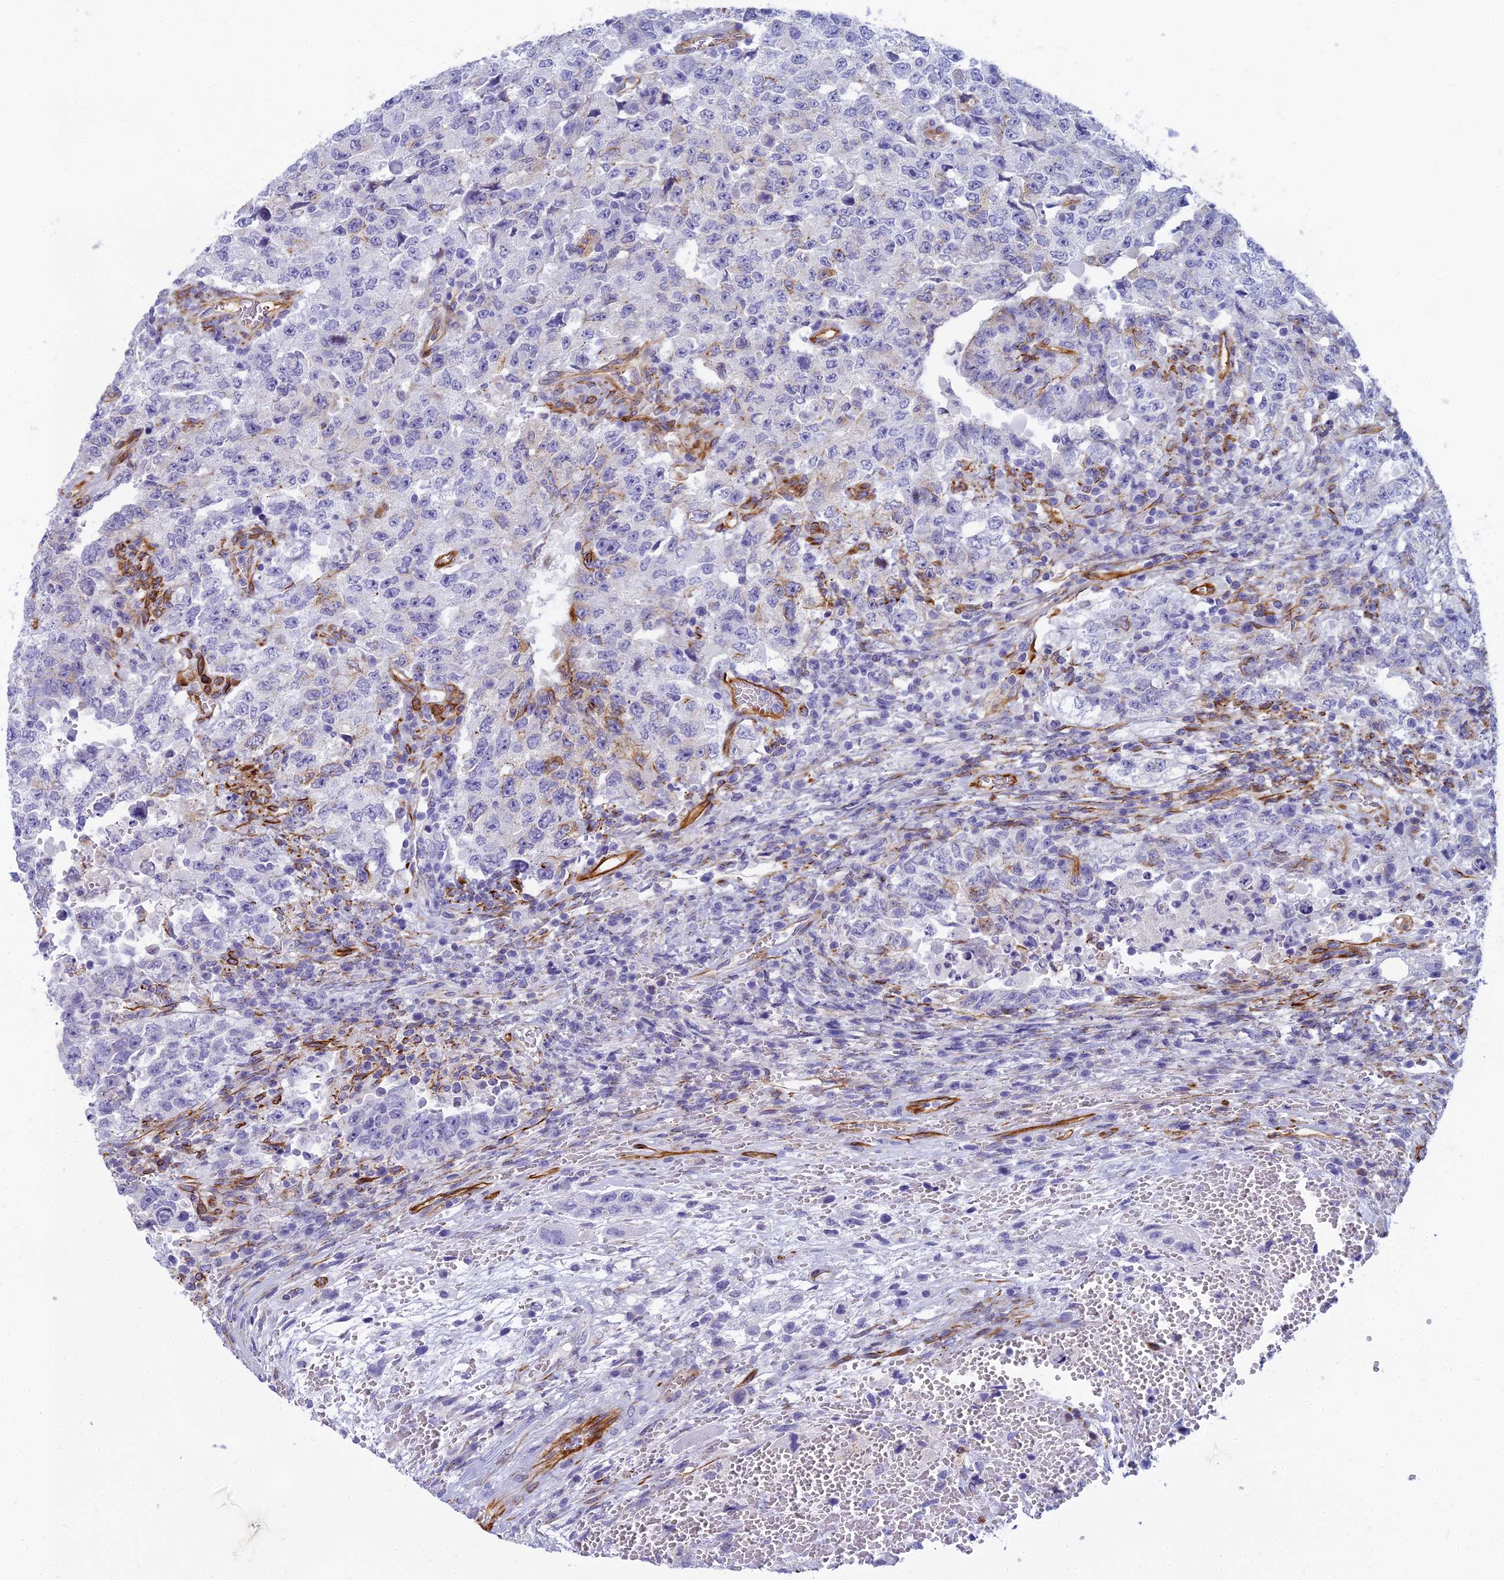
{"staining": {"intensity": "negative", "quantity": "none", "location": "none"}, "tissue": "testis cancer", "cell_type": "Tumor cells", "image_type": "cancer", "snomed": [{"axis": "morphology", "description": "Carcinoma, Embryonal, NOS"}, {"axis": "topography", "description": "Testis"}], "caption": "Immunohistochemistry (IHC) photomicrograph of testis cancer stained for a protein (brown), which displays no expression in tumor cells.", "gene": "EVI2A", "patient": {"sex": "male", "age": 26}}